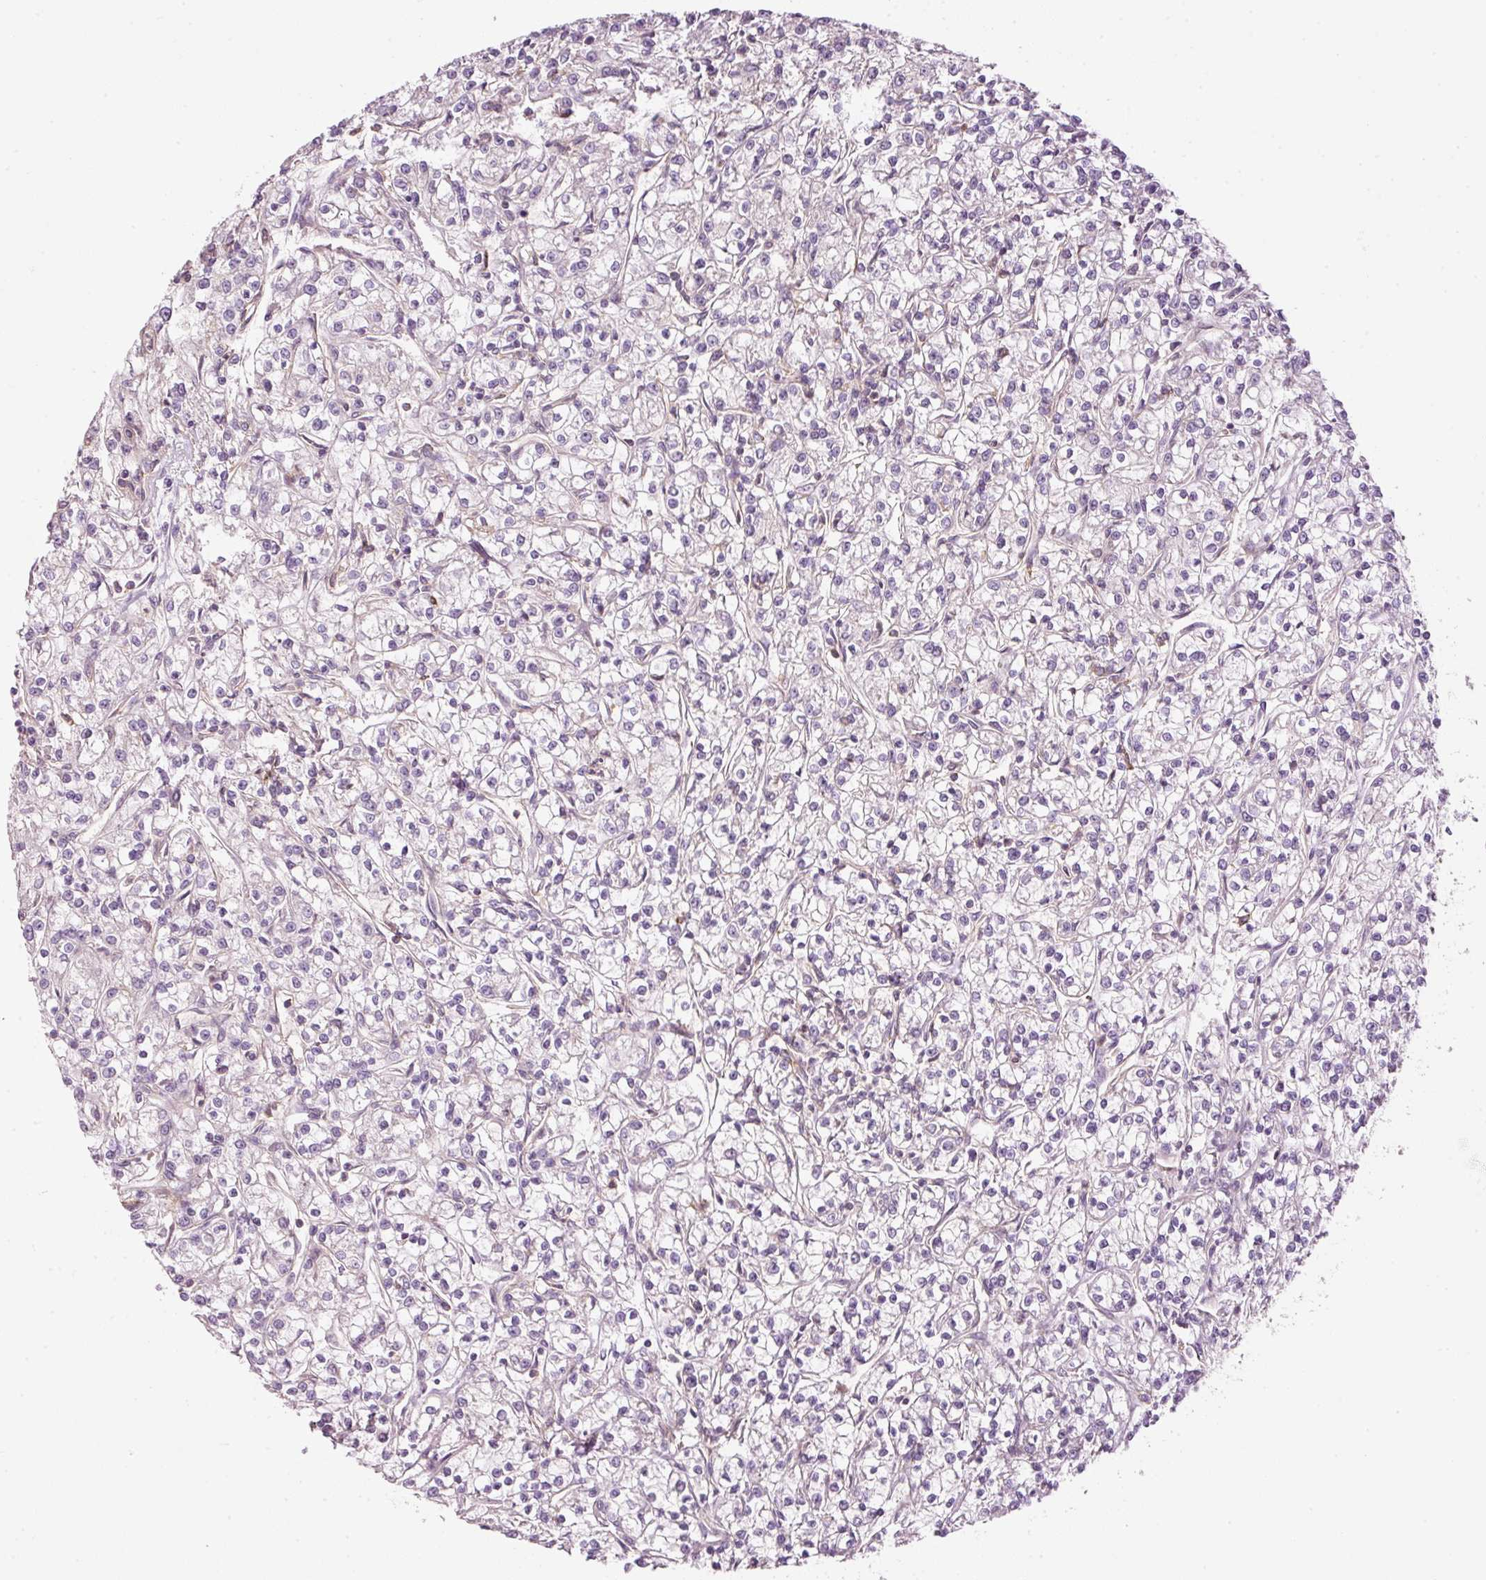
{"staining": {"intensity": "negative", "quantity": "none", "location": "none"}, "tissue": "renal cancer", "cell_type": "Tumor cells", "image_type": "cancer", "snomed": [{"axis": "morphology", "description": "Adenocarcinoma, NOS"}, {"axis": "topography", "description": "Kidney"}], "caption": "Tumor cells are negative for brown protein staining in renal cancer. Nuclei are stained in blue.", "gene": "SIPA1", "patient": {"sex": "female", "age": 59}}